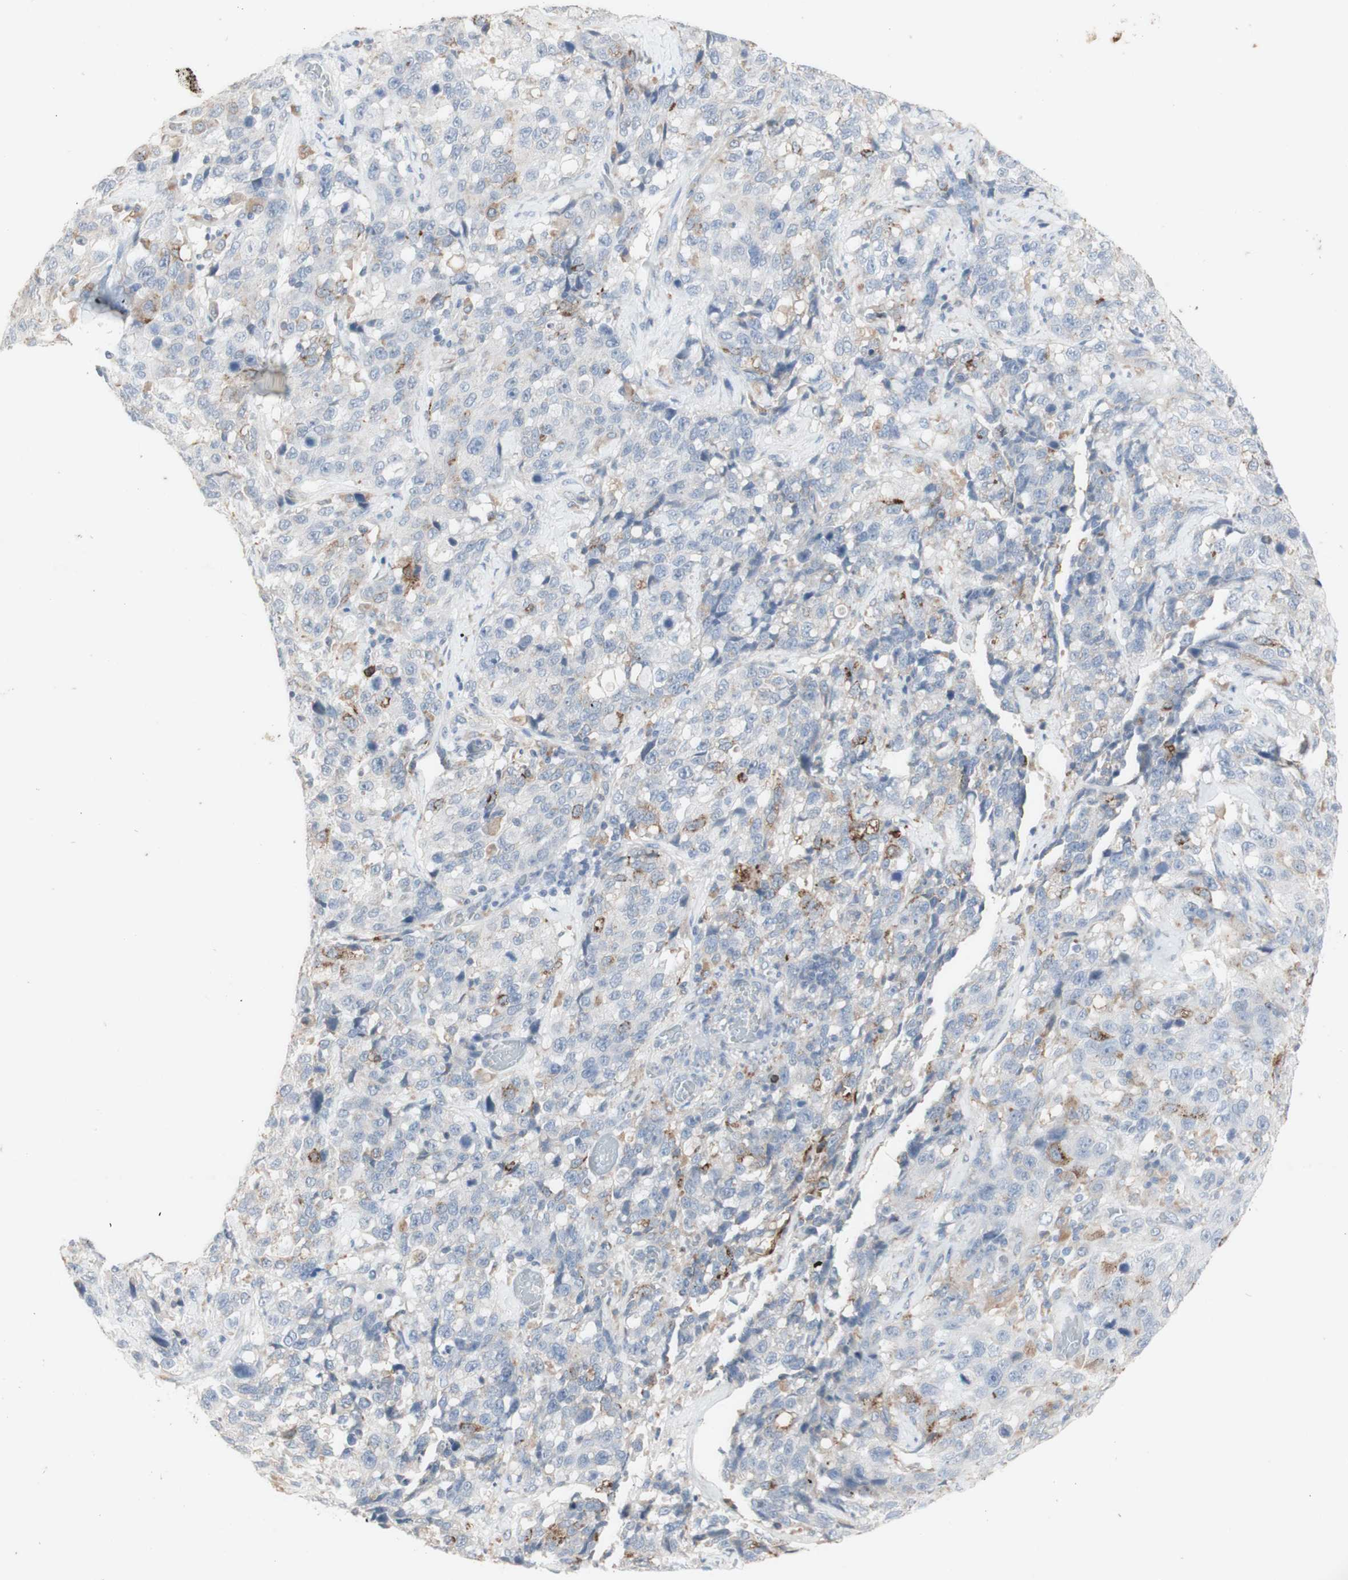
{"staining": {"intensity": "weak", "quantity": "<25%", "location": "cytoplasmic/membranous"}, "tissue": "stomach cancer", "cell_type": "Tumor cells", "image_type": "cancer", "snomed": [{"axis": "morphology", "description": "Normal tissue, NOS"}, {"axis": "morphology", "description": "Adenocarcinoma, NOS"}, {"axis": "topography", "description": "Stomach"}], "caption": "Immunohistochemistry histopathology image of human stomach cancer (adenocarcinoma) stained for a protein (brown), which displays no positivity in tumor cells. Brightfield microscopy of immunohistochemistry (IHC) stained with DAB (3,3'-diaminobenzidine) (brown) and hematoxylin (blue), captured at high magnification.", "gene": "ATP6V1B1", "patient": {"sex": "male", "age": 48}}